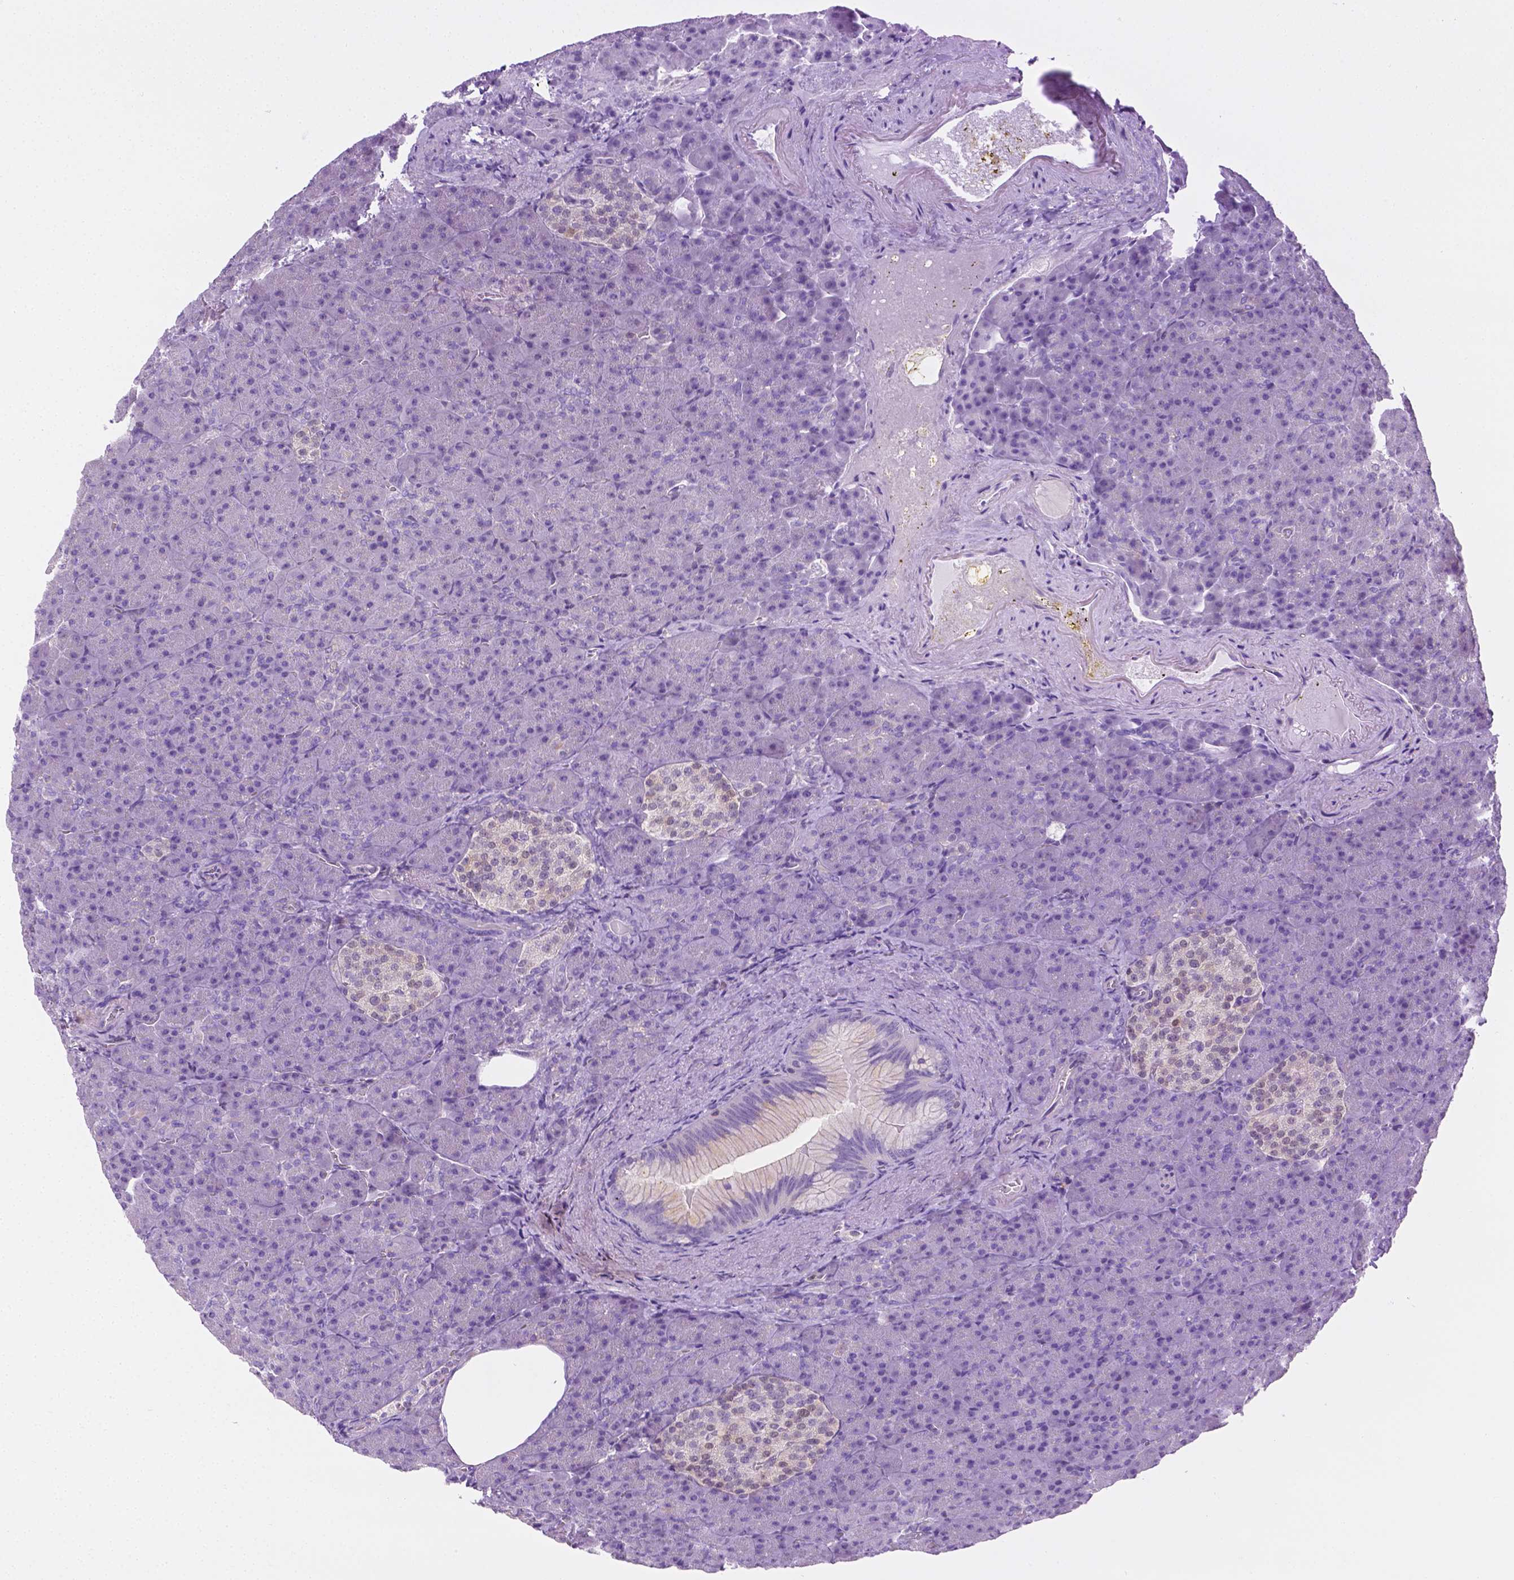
{"staining": {"intensity": "negative", "quantity": "none", "location": "none"}, "tissue": "pancreas", "cell_type": "Exocrine glandular cells", "image_type": "normal", "snomed": [{"axis": "morphology", "description": "Normal tissue, NOS"}, {"axis": "topography", "description": "Pancreas"}], "caption": "Immunohistochemistry image of normal pancreas stained for a protein (brown), which displays no expression in exocrine glandular cells.", "gene": "SGTB", "patient": {"sex": "female", "age": 74}}